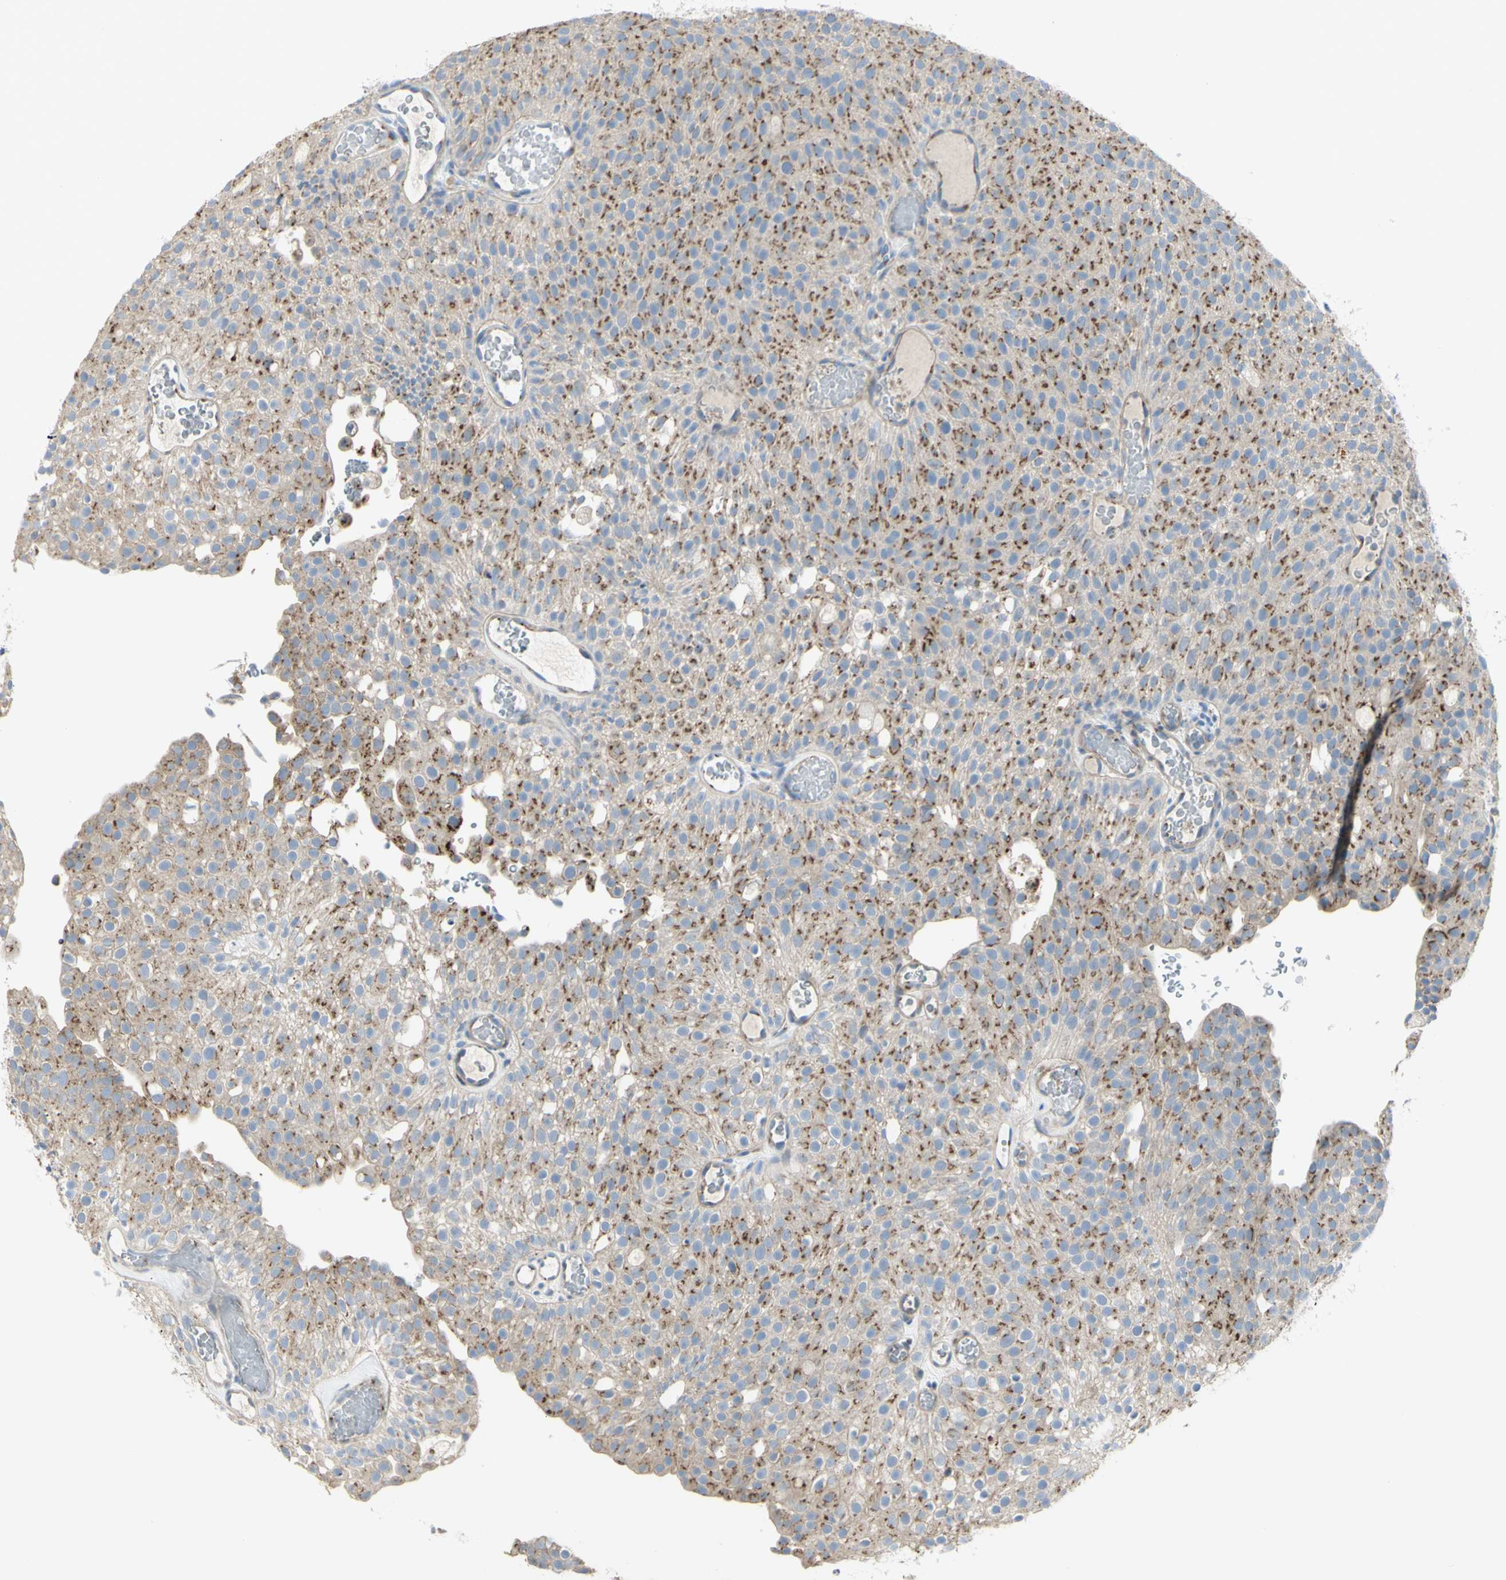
{"staining": {"intensity": "moderate", "quantity": ">75%", "location": "cytoplasmic/membranous"}, "tissue": "urothelial cancer", "cell_type": "Tumor cells", "image_type": "cancer", "snomed": [{"axis": "morphology", "description": "Urothelial carcinoma, Low grade"}, {"axis": "topography", "description": "Urinary bladder"}], "caption": "Human urothelial cancer stained with a brown dye exhibits moderate cytoplasmic/membranous positive expression in about >75% of tumor cells.", "gene": "B4GALT3", "patient": {"sex": "male", "age": 78}}